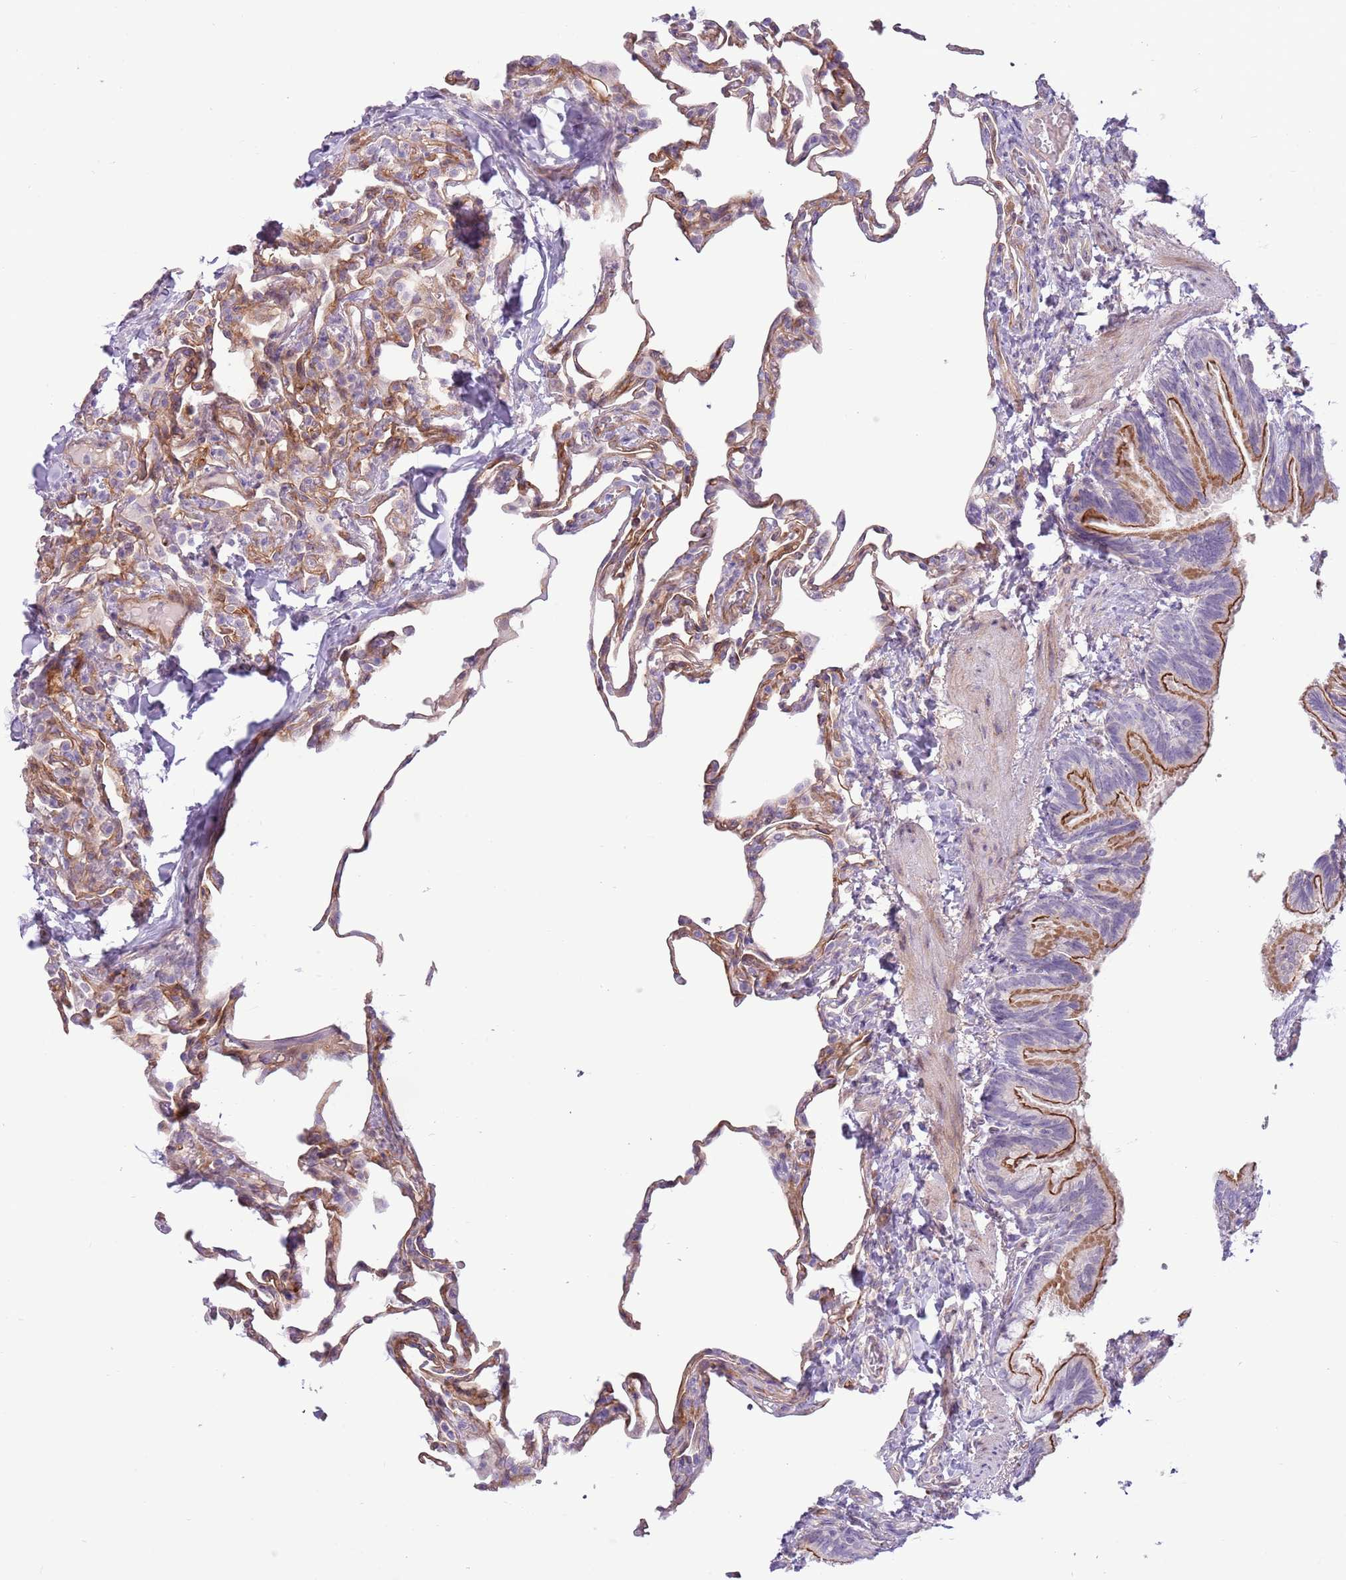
{"staining": {"intensity": "moderate", "quantity": "25%-75%", "location": "cytoplasmic/membranous"}, "tissue": "lung", "cell_type": "Alveolar cells", "image_type": "normal", "snomed": [{"axis": "morphology", "description": "Normal tissue, NOS"}, {"axis": "topography", "description": "Lung"}], "caption": "Human lung stained with a brown dye reveals moderate cytoplasmic/membranous positive expression in approximately 25%-75% of alveolar cells.", "gene": "MRO", "patient": {"sex": "male", "age": 20}}